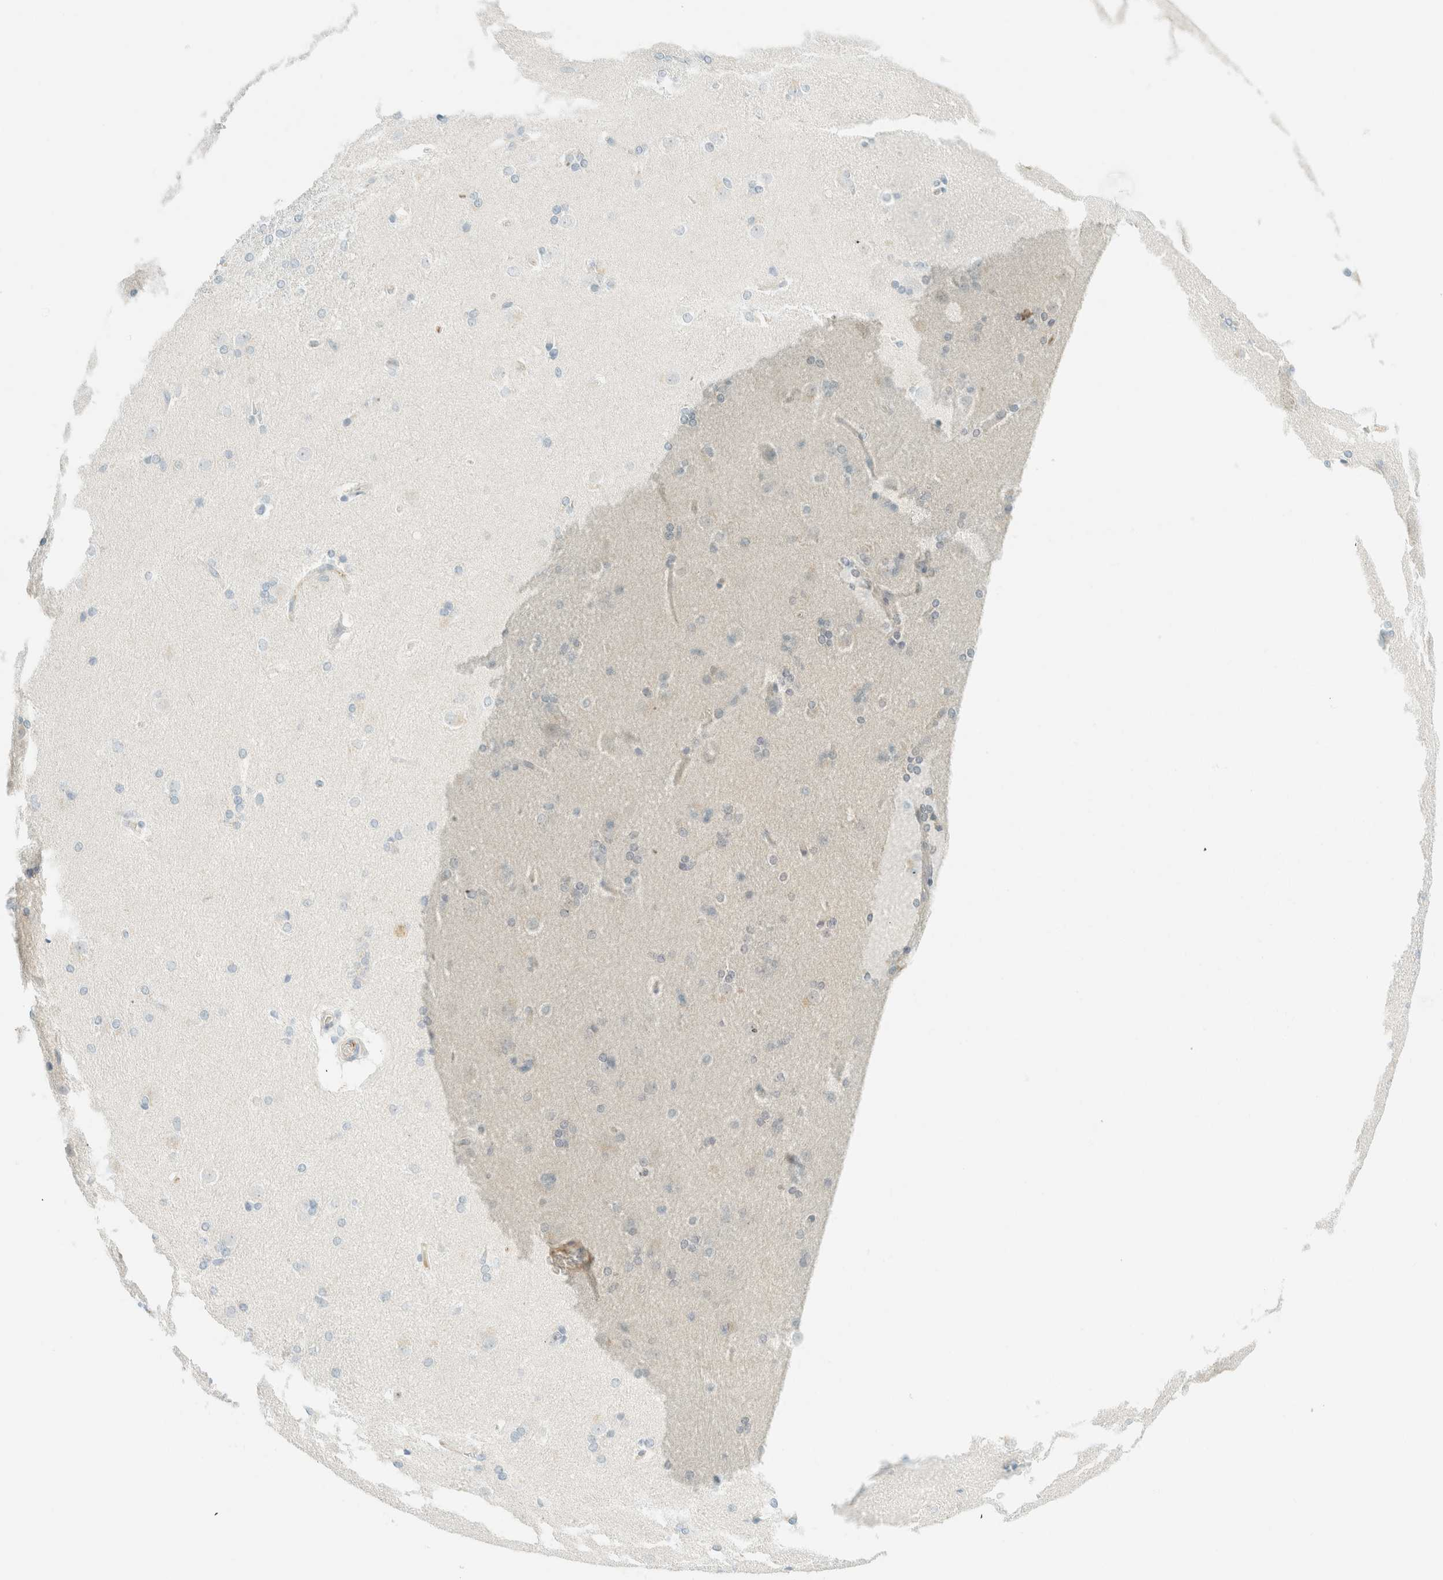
{"staining": {"intensity": "weak", "quantity": "<25%", "location": "cytoplasmic/membranous"}, "tissue": "caudate", "cell_type": "Glial cells", "image_type": "normal", "snomed": [{"axis": "morphology", "description": "Normal tissue, NOS"}, {"axis": "topography", "description": "Lateral ventricle wall"}], "caption": "Benign caudate was stained to show a protein in brown. There is no significant positivity in glial cells. (DAB IHC with hematoxylin counter stain).", "gene": "GPA33", "patient": {"sex": "female", "age": 19}}